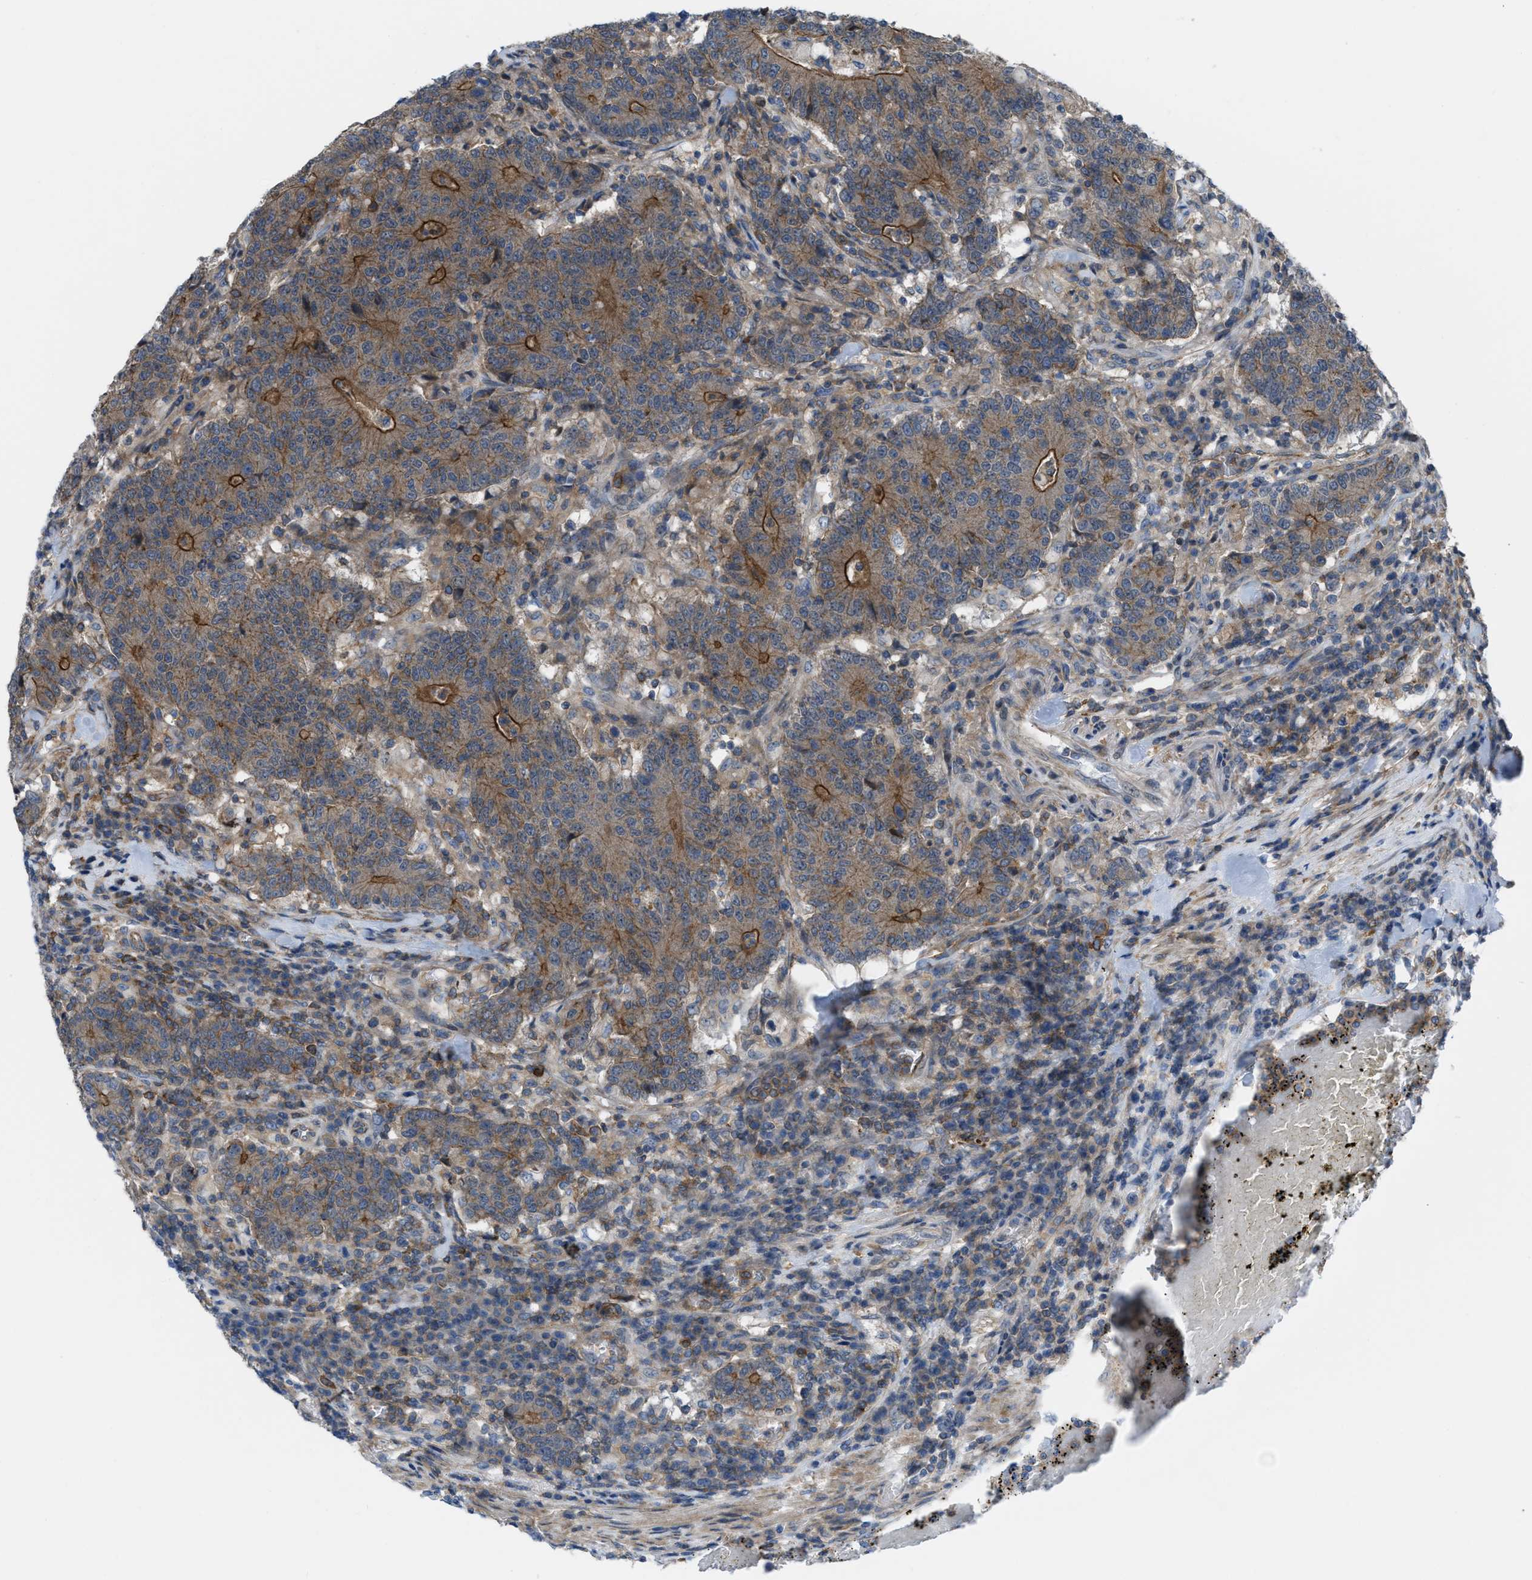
{"staining": {"intensity": "strong", "quantity": ">75%", "location": "cytoplasmic/membranous"}, "tissue": "colorectal cancer", "cell_type": "Tumor cells", "image_type": "cancer", "snomed": [{"axis": "morphology", "description": "Normal tissue, NOS"}, {"axis": "morphology", "description": "Adenocarcinoma, NOS"}, {"axis": "topography", "description": "Colon"}], "caption": "A micrograph showing strong cytoplasmic/membranous staining in approximately >75% of tumor cells in colorectal cancer, as visualized by brown immunohistochemical staining.", "gene": "MYO18A", "patient": {"sex": "female", "age": 75}}